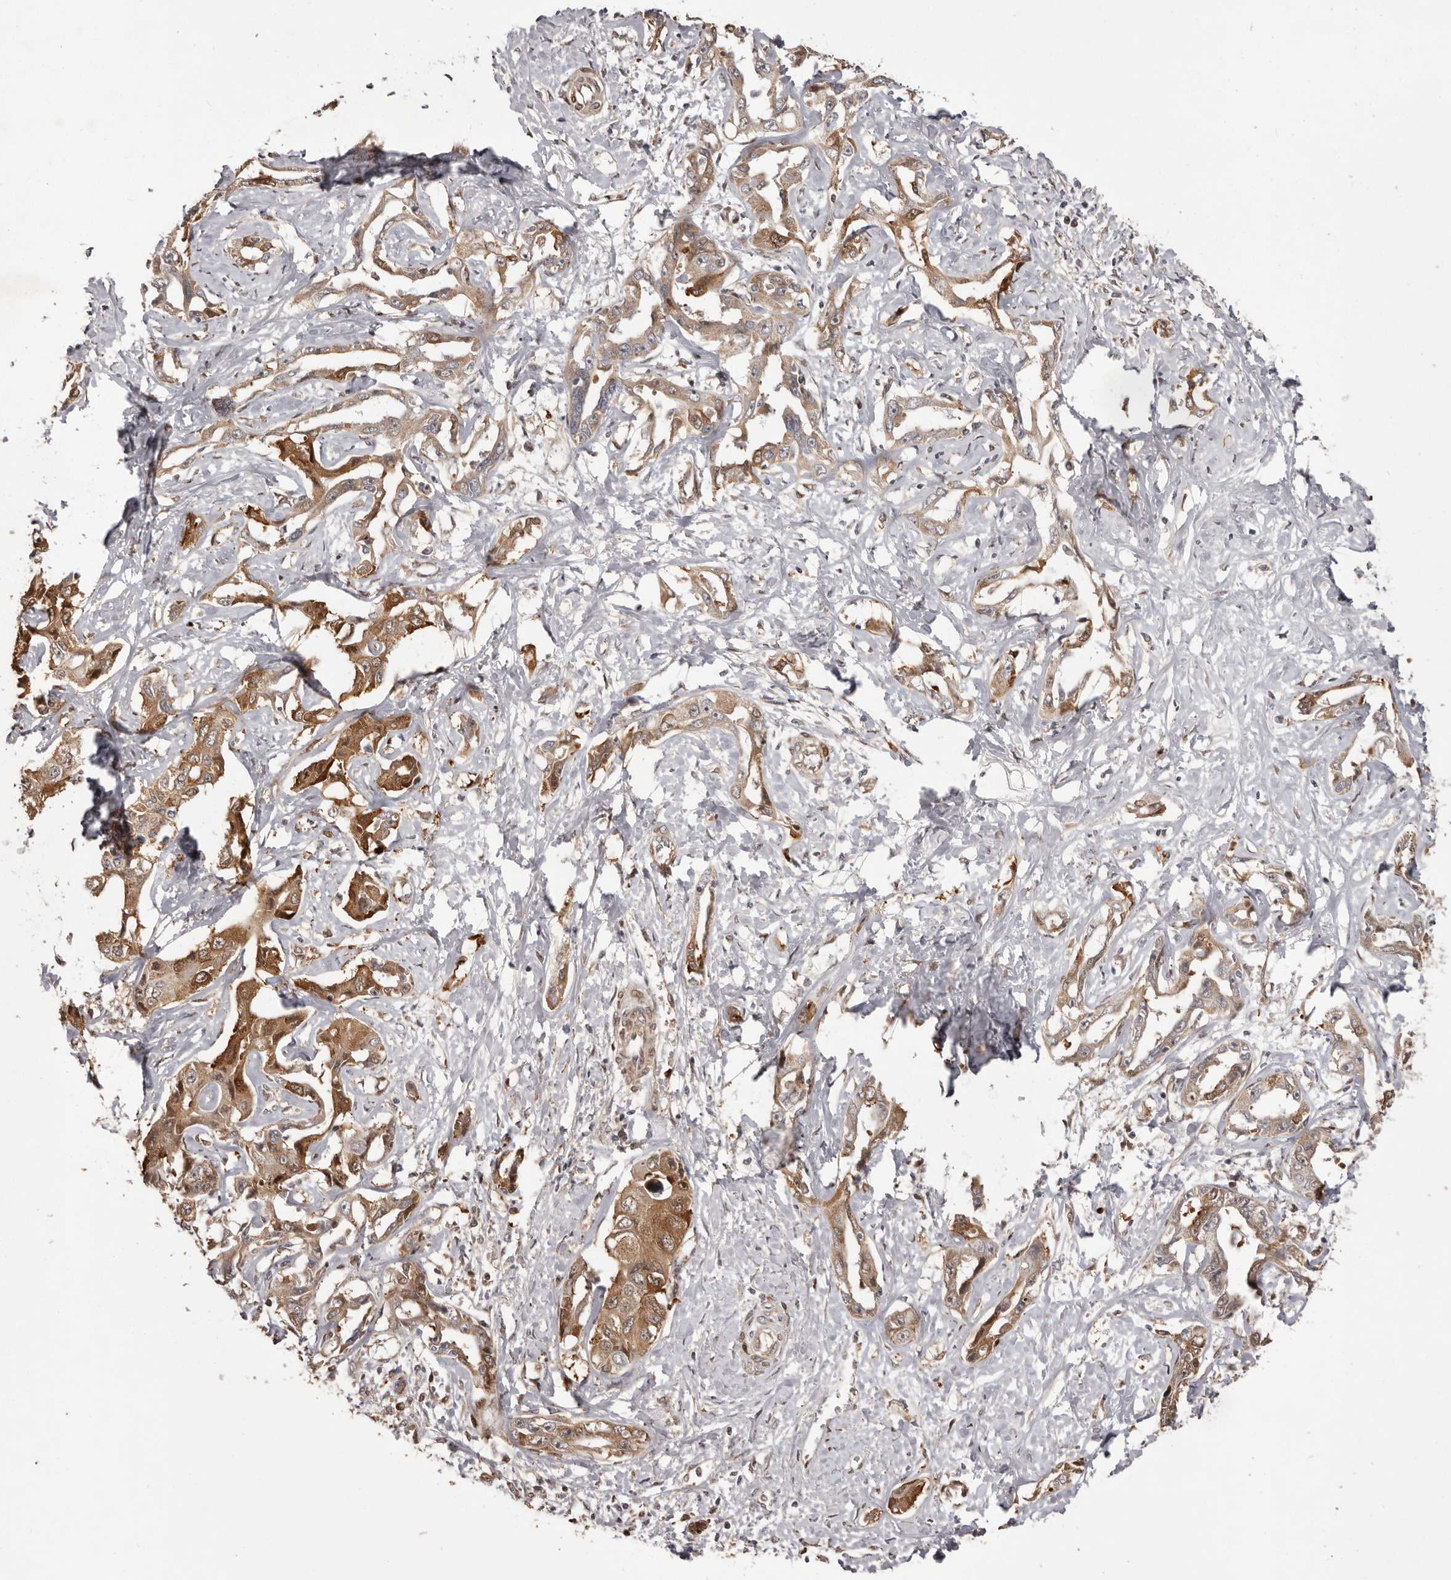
{"staining": {"intensity": "moderate", "quantity": ">75%", "location": "cytoplasmic/membranous"}, "tissue": "liver cancer", "cell_type": "Tumor cells", "image_type": "cancer", "snomed": [{"axis": "morphology", "description": "Cholangiocarcinoma"}, {"axis": "topography", "description": "Liver"}], "caption": "Immunohistochemical staining of cholangiocarcinoma (liver) displays medium levels of moderate cytoplasmic/membranous expression in about >75% of tumor cells.", "gene": "GFOD1", "patient": {"sex": "male", "age": 59}}